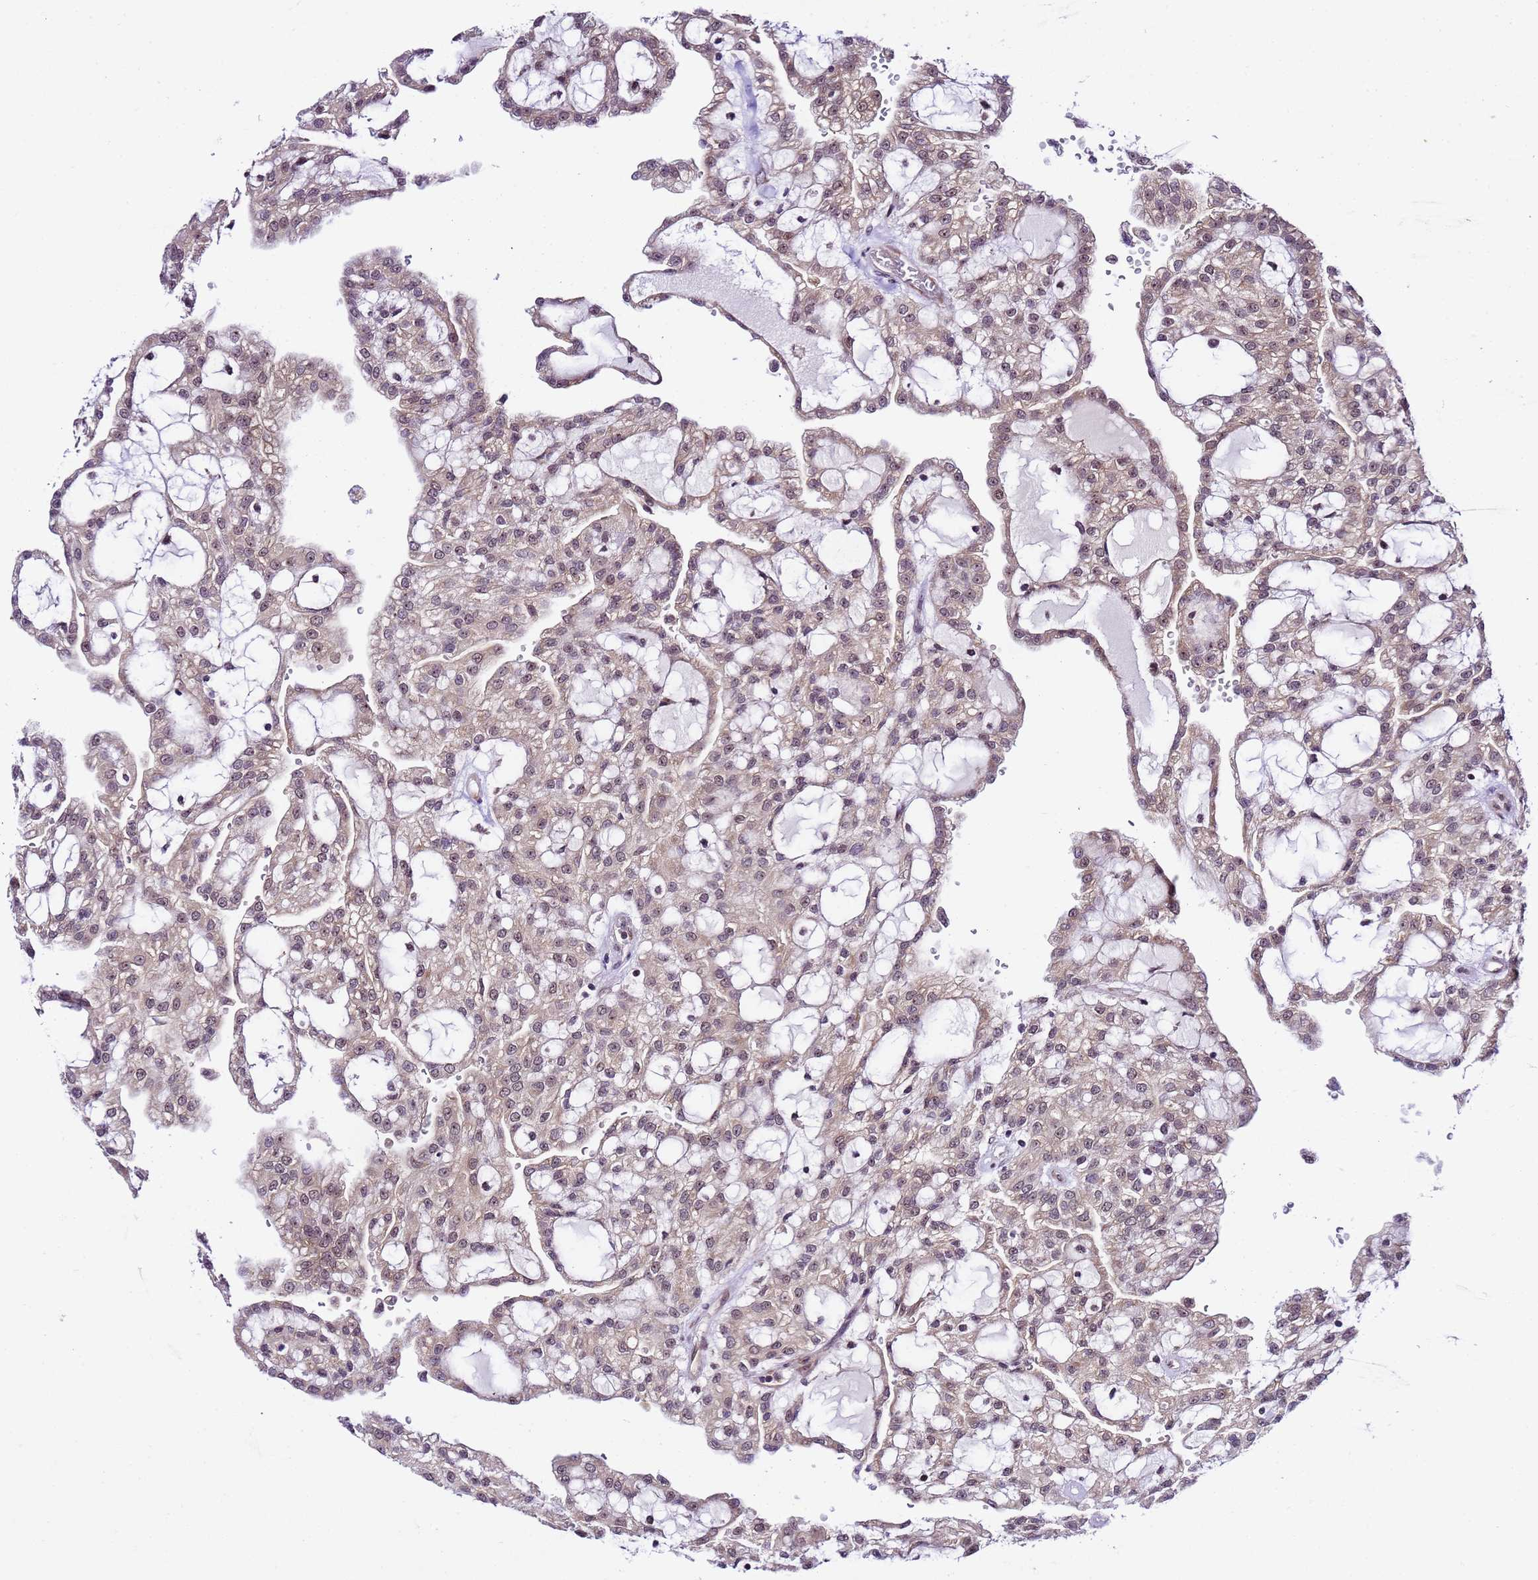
{"staining": {"intensity": "weak", "quantity": "25%-75%", "location": "cytoplasmic/membranous,nuclear"}, "tissue": "renal cancer", "cell_type": "Tumor cells", "image_type": "cancer", "snomed": [{"axis": "morphology", "description": "Adenocarcinoma, NOS"}, {"axis": "topography", "description": "Kidney"}], "caption": "Immunohistochemistry (IHC) (DAB) staining of human renal cancer shows weak cytoplasmic/membranous and nuclear protein expression in about 25%-75% of tumor cells.", "gene": "SLX4IP", "patient": {"sex": "male", "age": 63}}